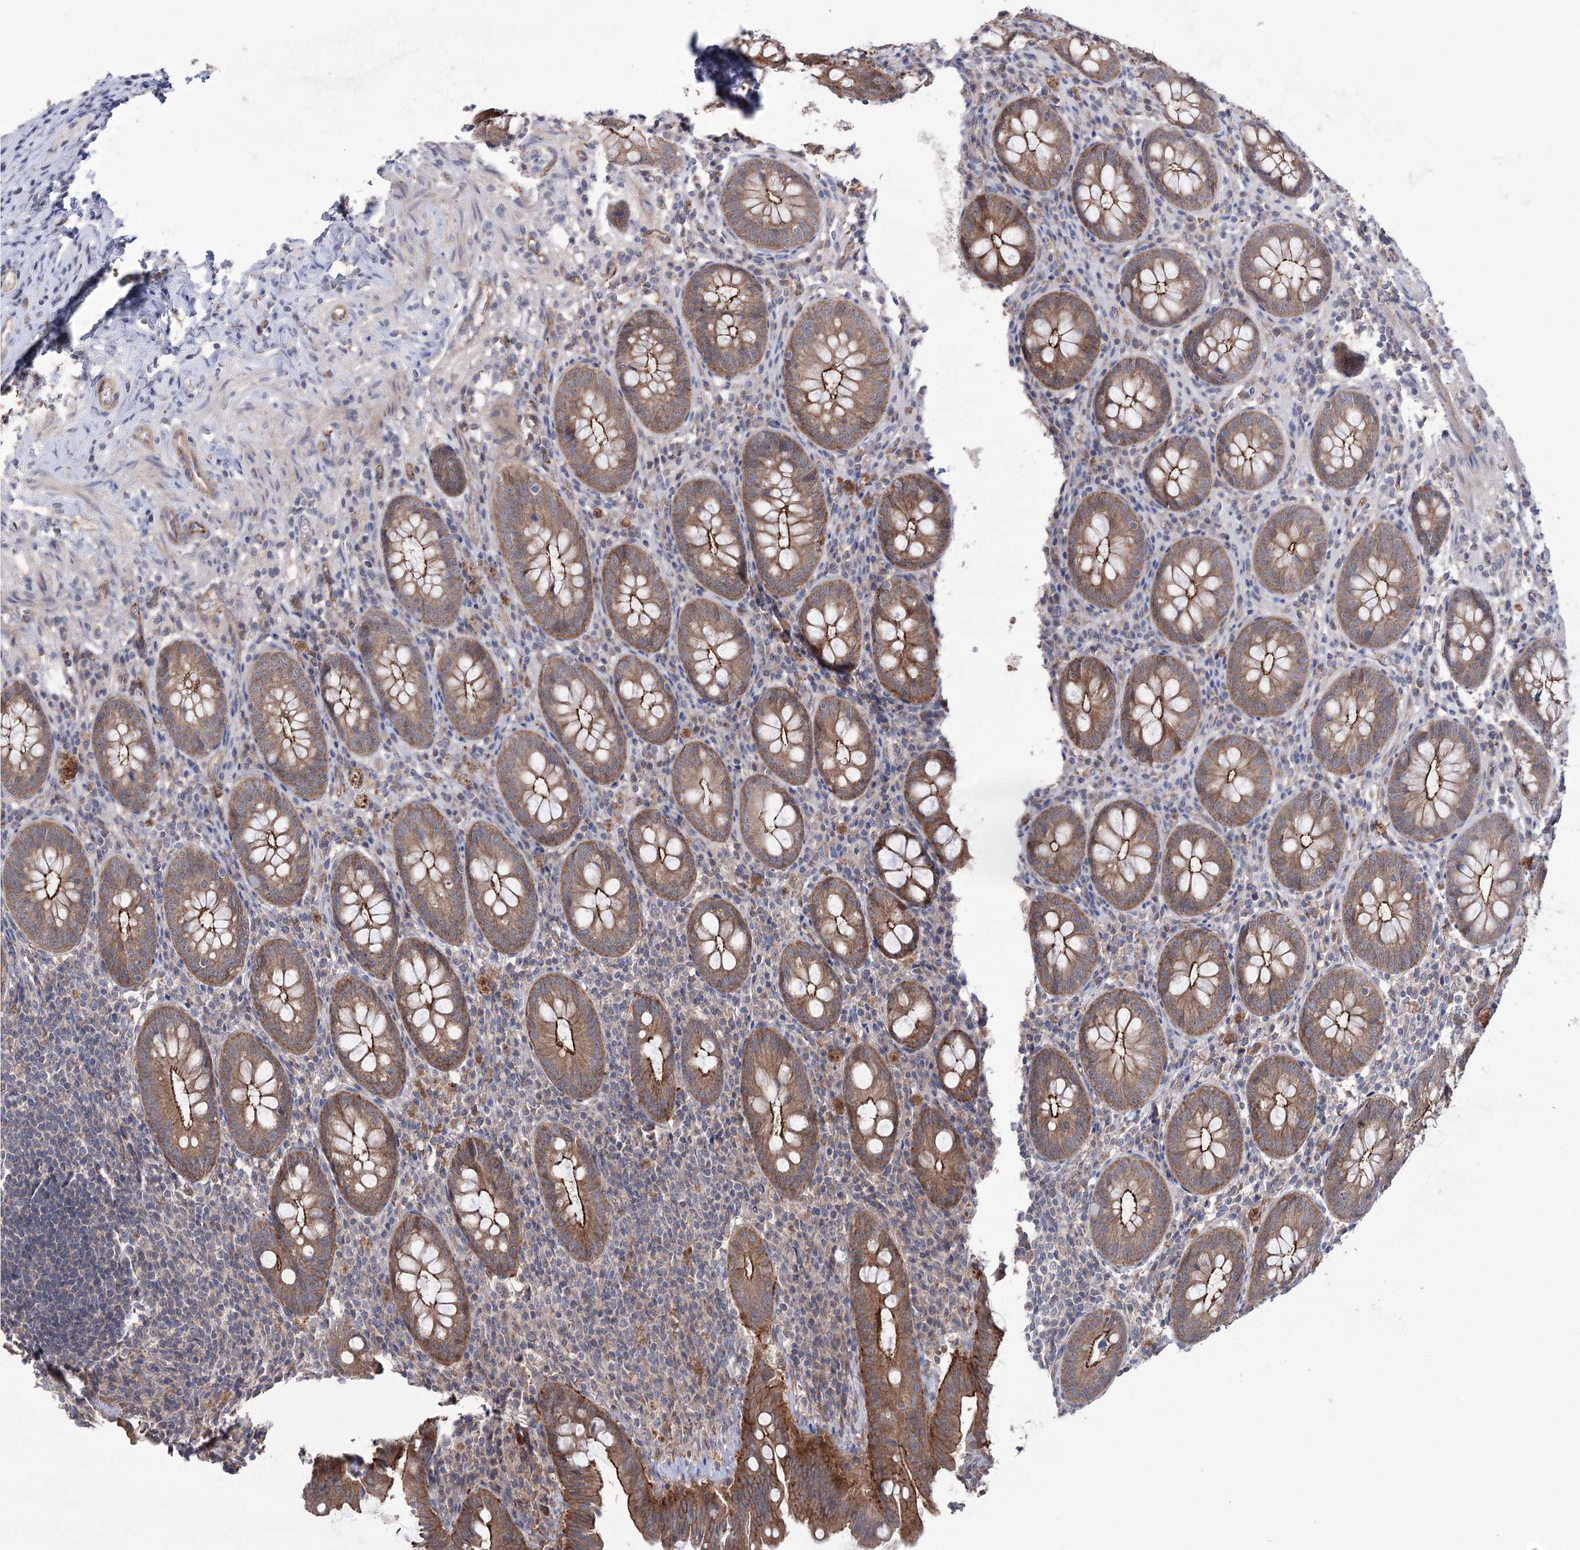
{"staining": {"intensity": "moderate", "quantity": ">75%", "location": "cytoplasmic/membranous"}, "tissue": "appendix", "cell_type": "Glandular cells", "image_type": "normal", "snomed": [{"axis": "morphology", "description": "Normal tissue, NOS"}, {"axis": "topography", "description": "Appendix"}], "caption": "Appendix stained for a protein (brown) shows moderate cytoplasmic/membranous positive expression in about >75% of glandular cells.", "gene": "TRIM71", "patient": {"sex": "female", "age": 54}}